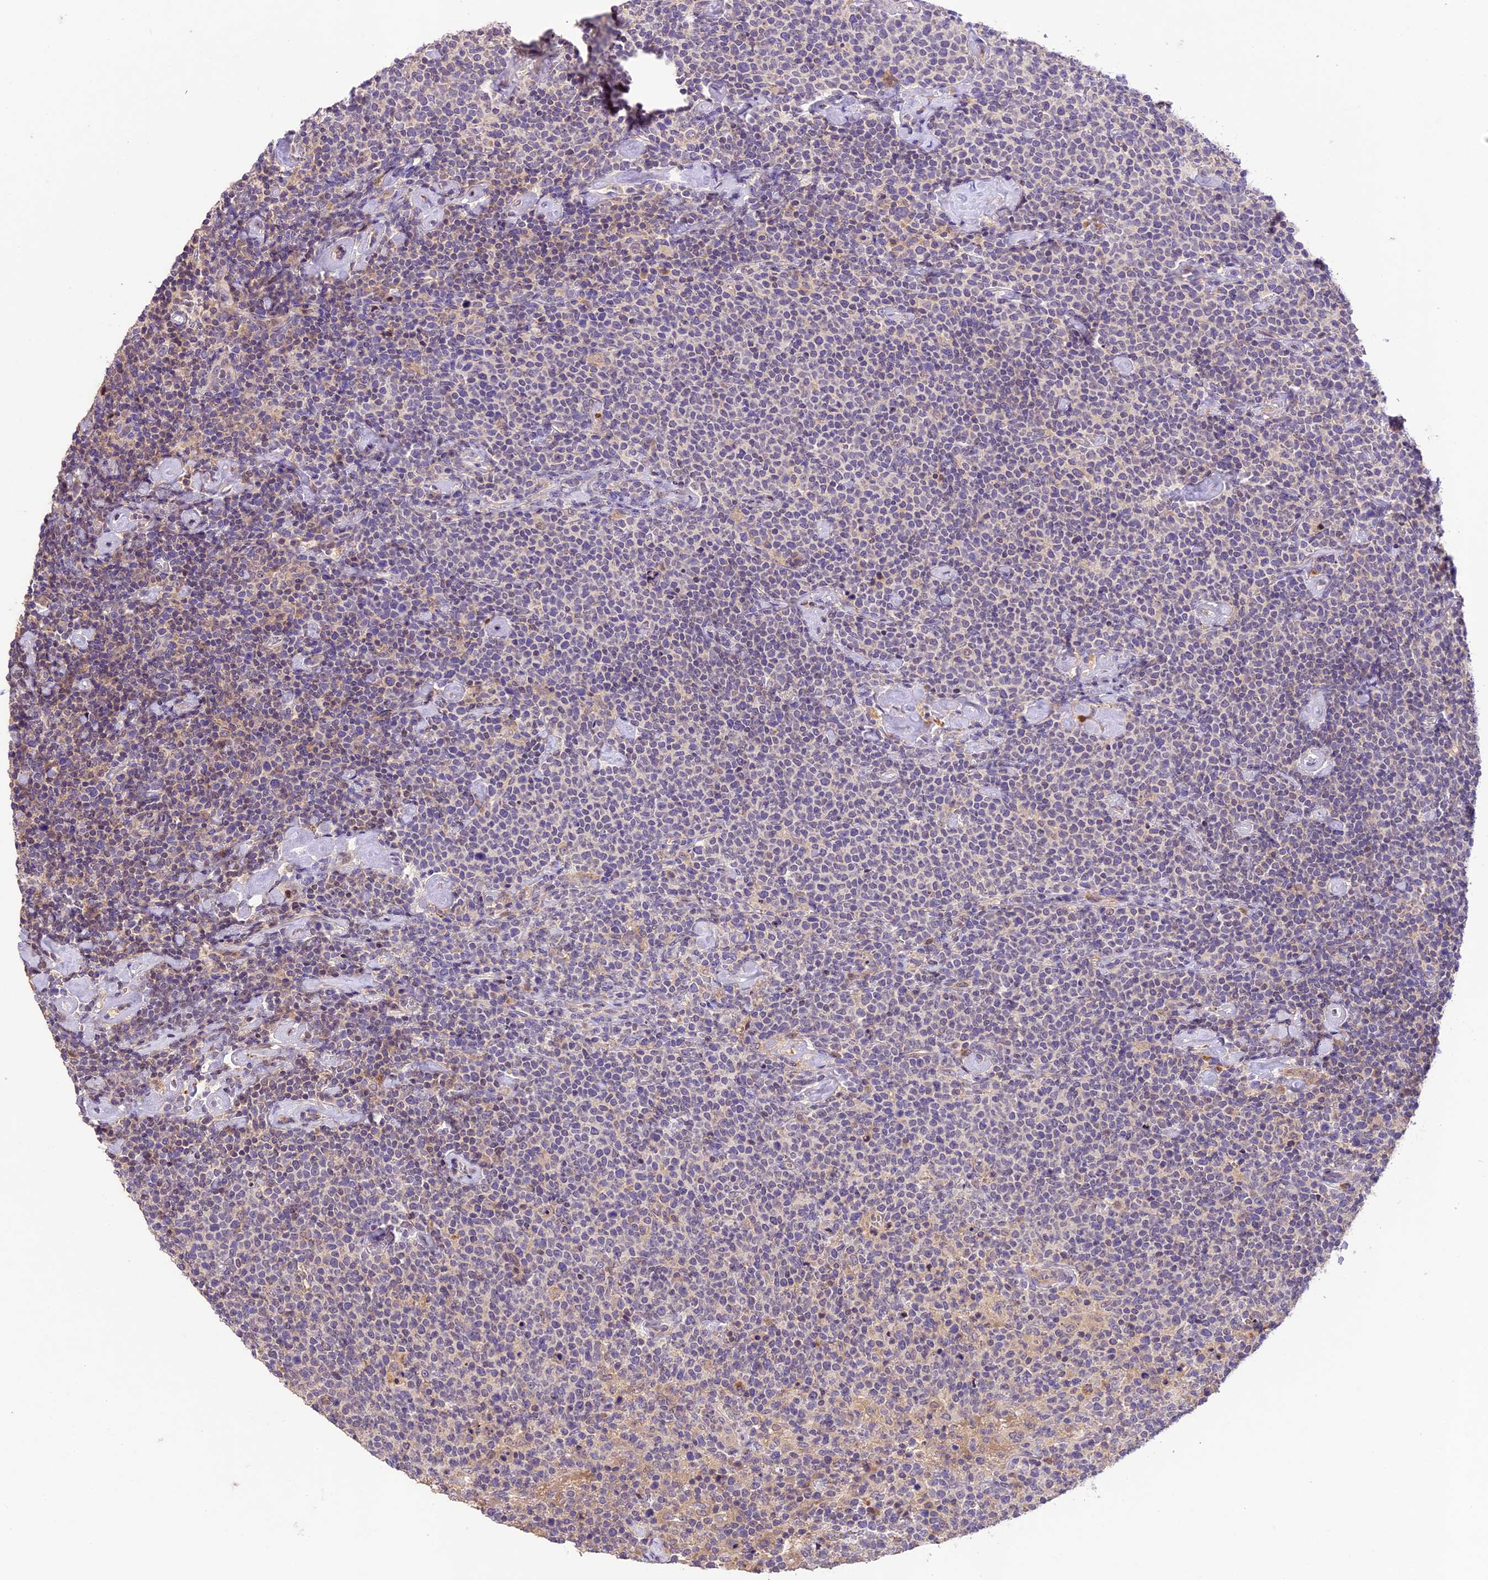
{"staining": {"intensity": "negative", "quantity": "none", "location": "none"}, "tissue": "lymphoma", "cell_type": "Tumor cells", "image_type": "cancer", "snomed": [{"axis": "morphology", "description": "Malignant lymphoma, non-Hodgkin's type, High grade"}, {"axis": "topography", "description": "Lymph node"}], "caption": "The photomicrograph shows no significant positivity in tumor cells of high-grade malignant lymphoma, non-Hodgkin's type.", "gene": "DGKH", "patient": {"sex": "male", "age": 61}}